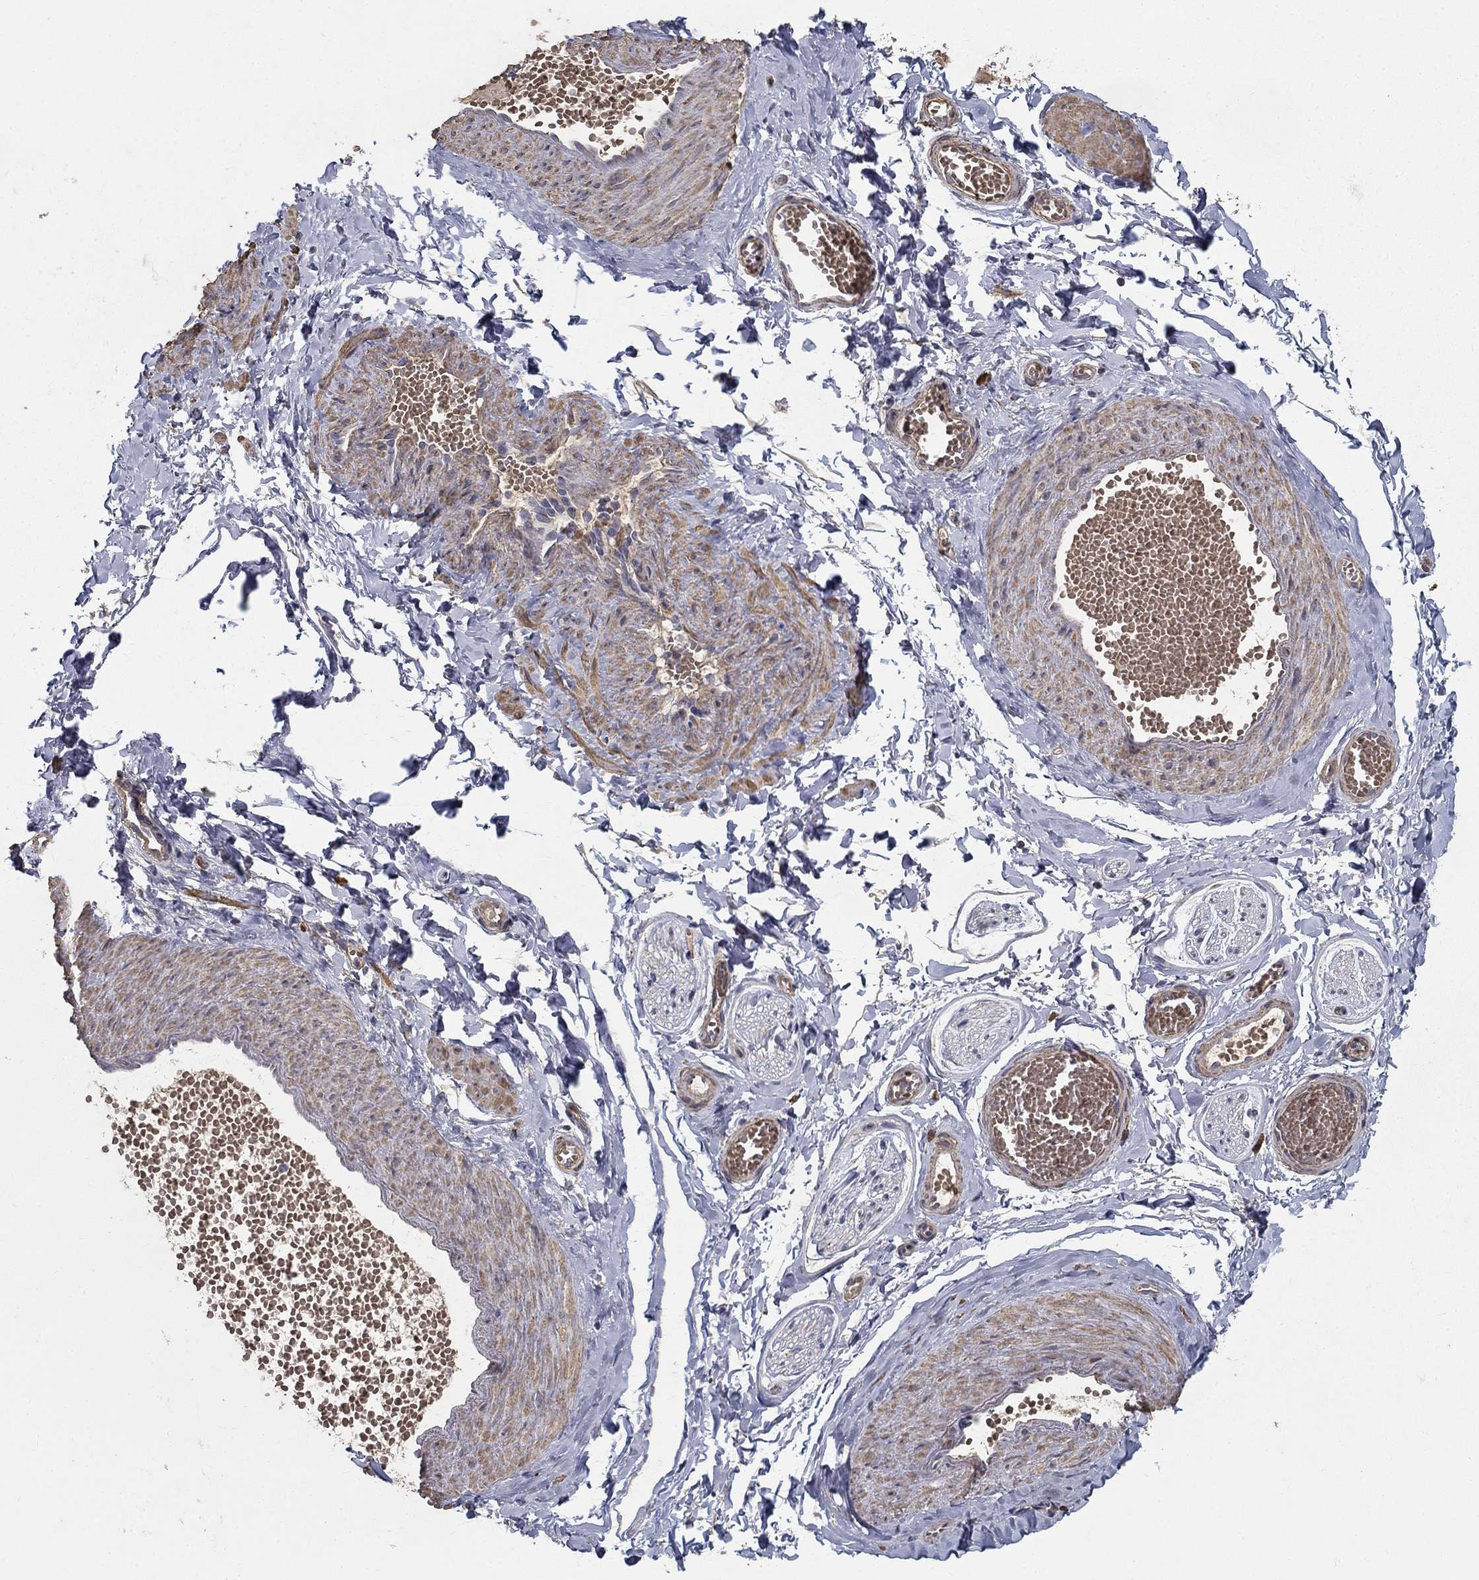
{"staining": {"intensity": "negative", "quantity": "none", "location": "none"}, "tissue": "adipose tissue", "cell_type": "Adipocytes", "image_type": "normal", "snomed": [{"axis": "morphology", "description": "Normal tissue, NOS"}, {"axis": "topography", "description": "Smooth muscle"}, {"axis": "topography", "description": "Peripheral nerve tissue"}], "caption": "The immunohistochemistry (IHC) photomicrograph has no significant expression in adipocytes of adipose tissue.", "gene": "MPP2", "patient": {"sex": "male", "age": 22}}